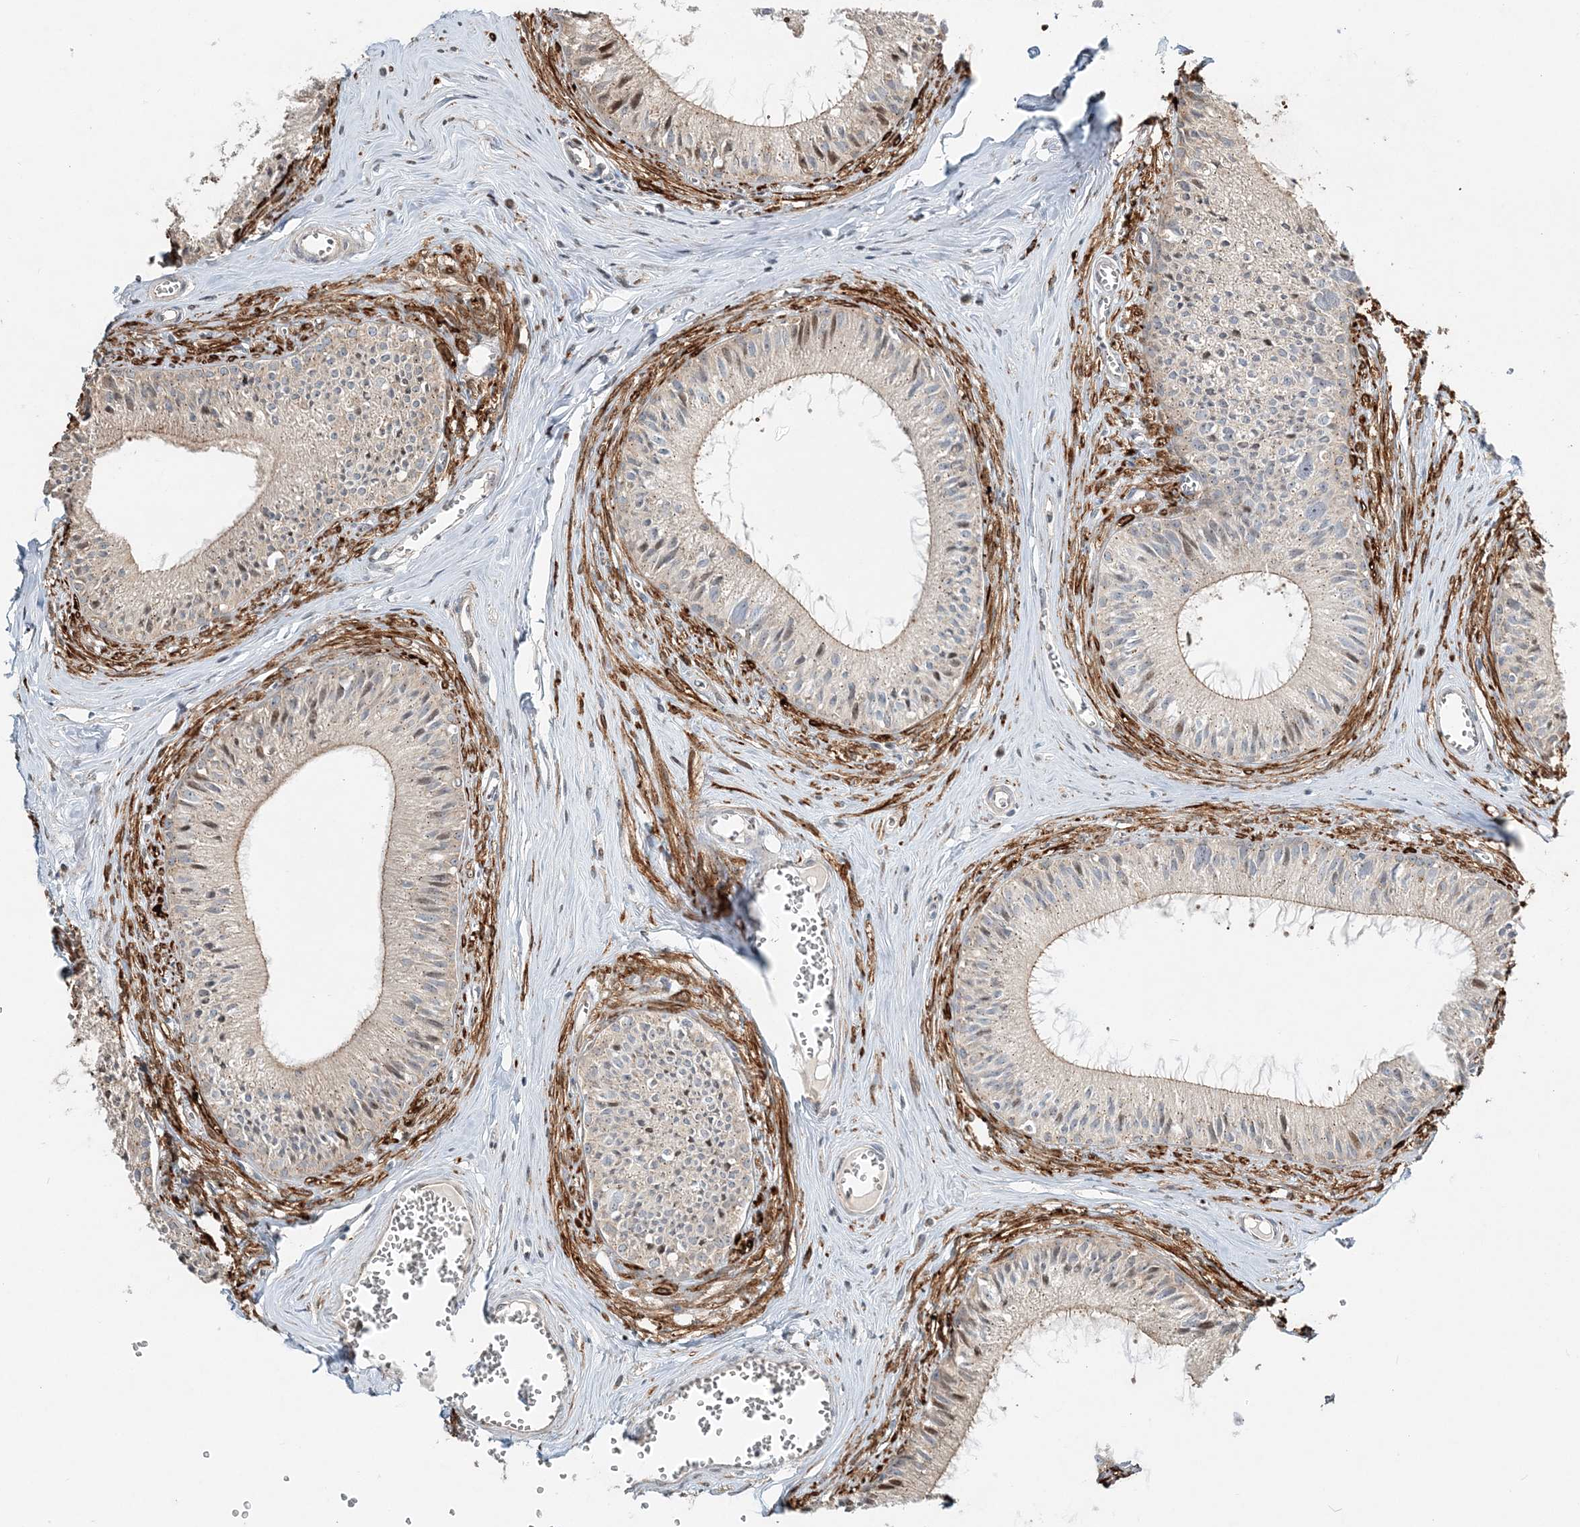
{"staining": {"intensity": "moderate", "quantity": "25%-75%", "location": "cytoplasmic/membranous,nuclear"}, "tissue": "epididymis", "cell_type": "Glandular cells", "image_type": "normal", "snomed": [{"axis": "morphology", "description": "Normal tissue, NOS"}, {"axis": "topography", "description": "Epididymis"}], "caption": "Epididymis stained for a protein (brown) exhibits moderate cytoplasmic/membranous,nuclear positive positivity in about 25%-75% of glandular cells.", "gene": "CXXC5", "patient": {"sex": "male", "age": 36}}